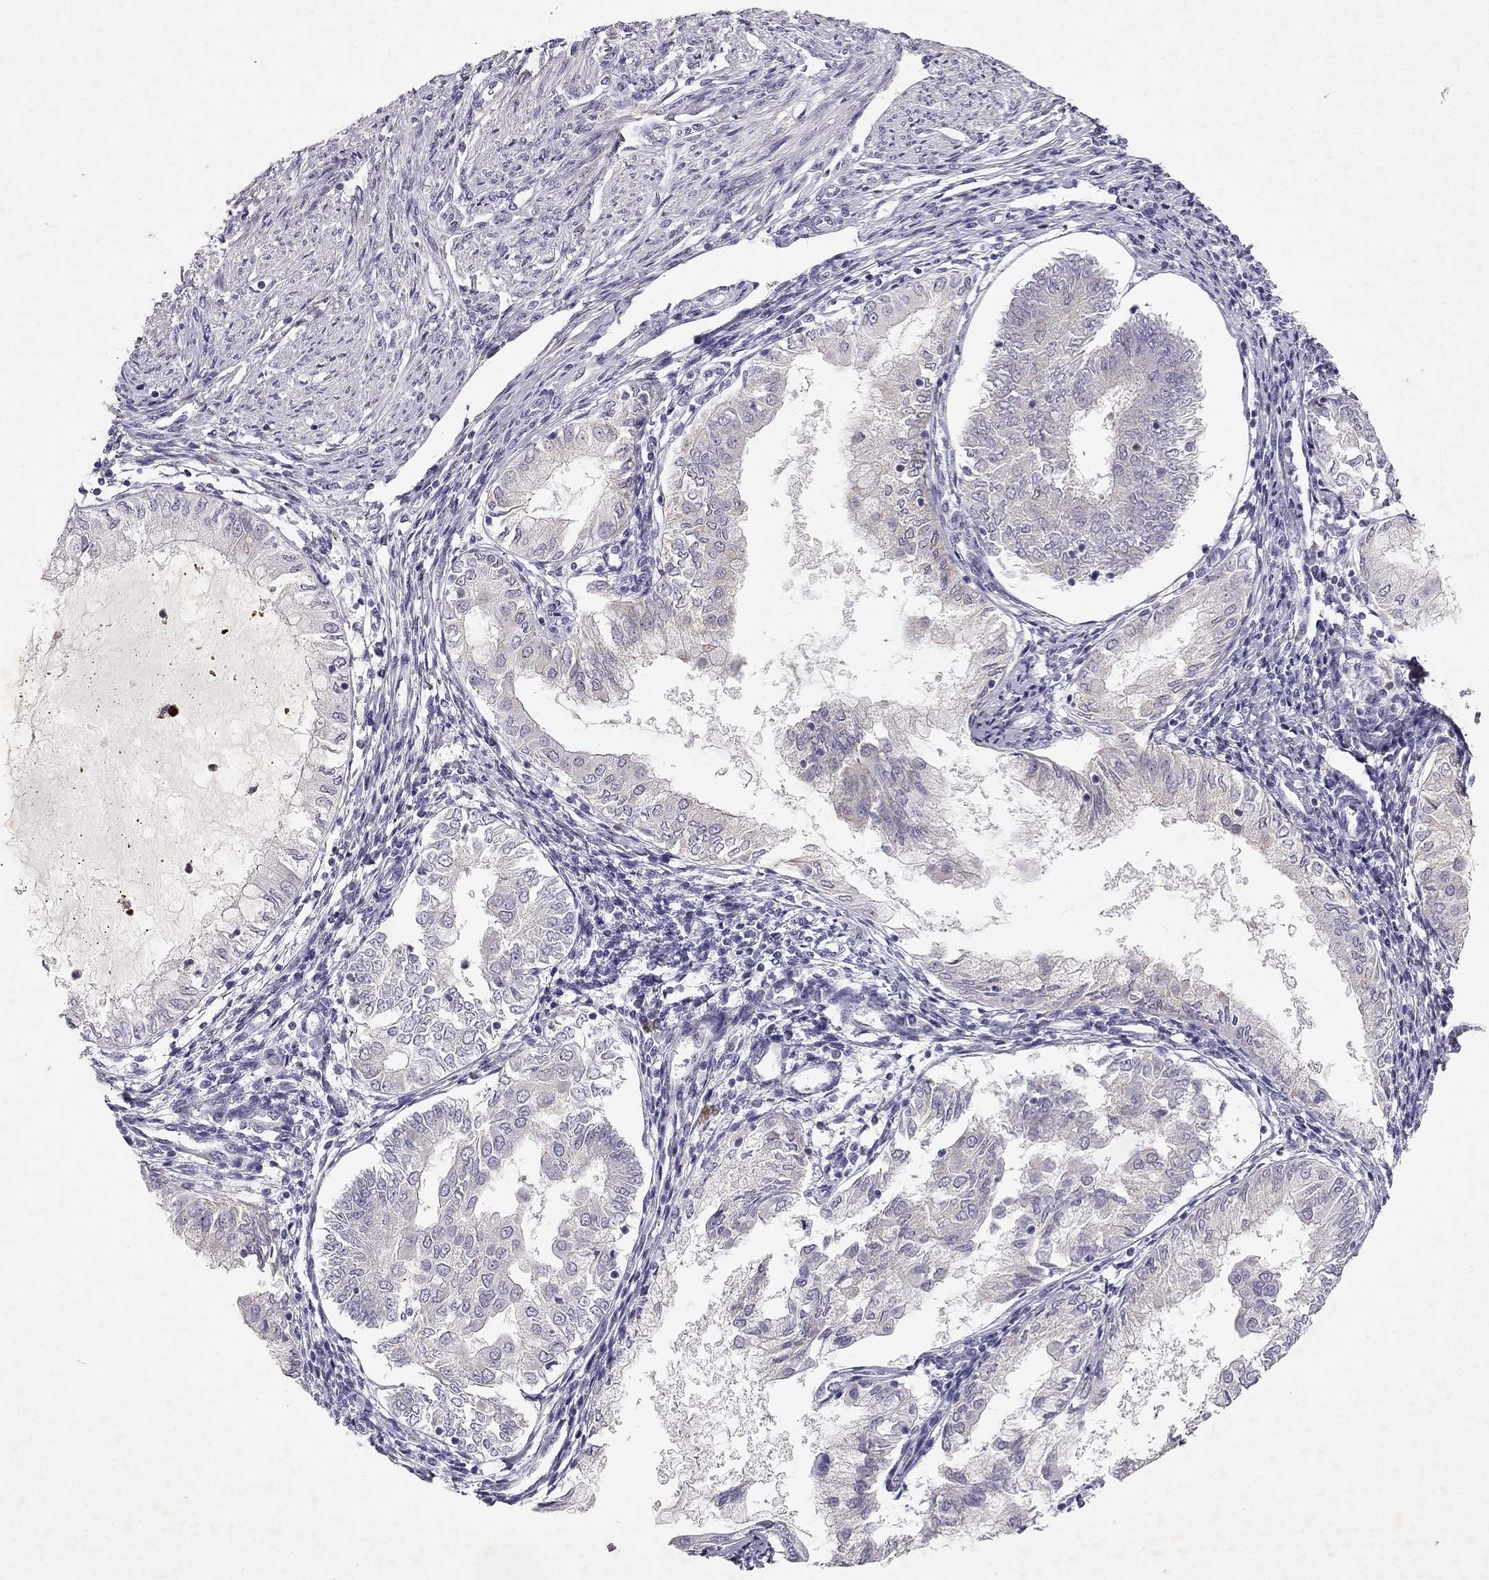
{"staining": {"intensity": "negative", "quantity": "none", "location": "none"}, "tissue": "endometrial cancer", "cell_type": "Tumor cells", "image_type": "cancer", "snomed": [{"axis": "morphology", "description": "Adenocarcinoma, NOS"}, {"axis": "topography", "description": "Endometrium"}], "caption": "Tumor cells show no significant expression in adenocarcinoma (endometrial).", "gene": "SLC6A4", "patient": {"sex": "female", "age": 68}}